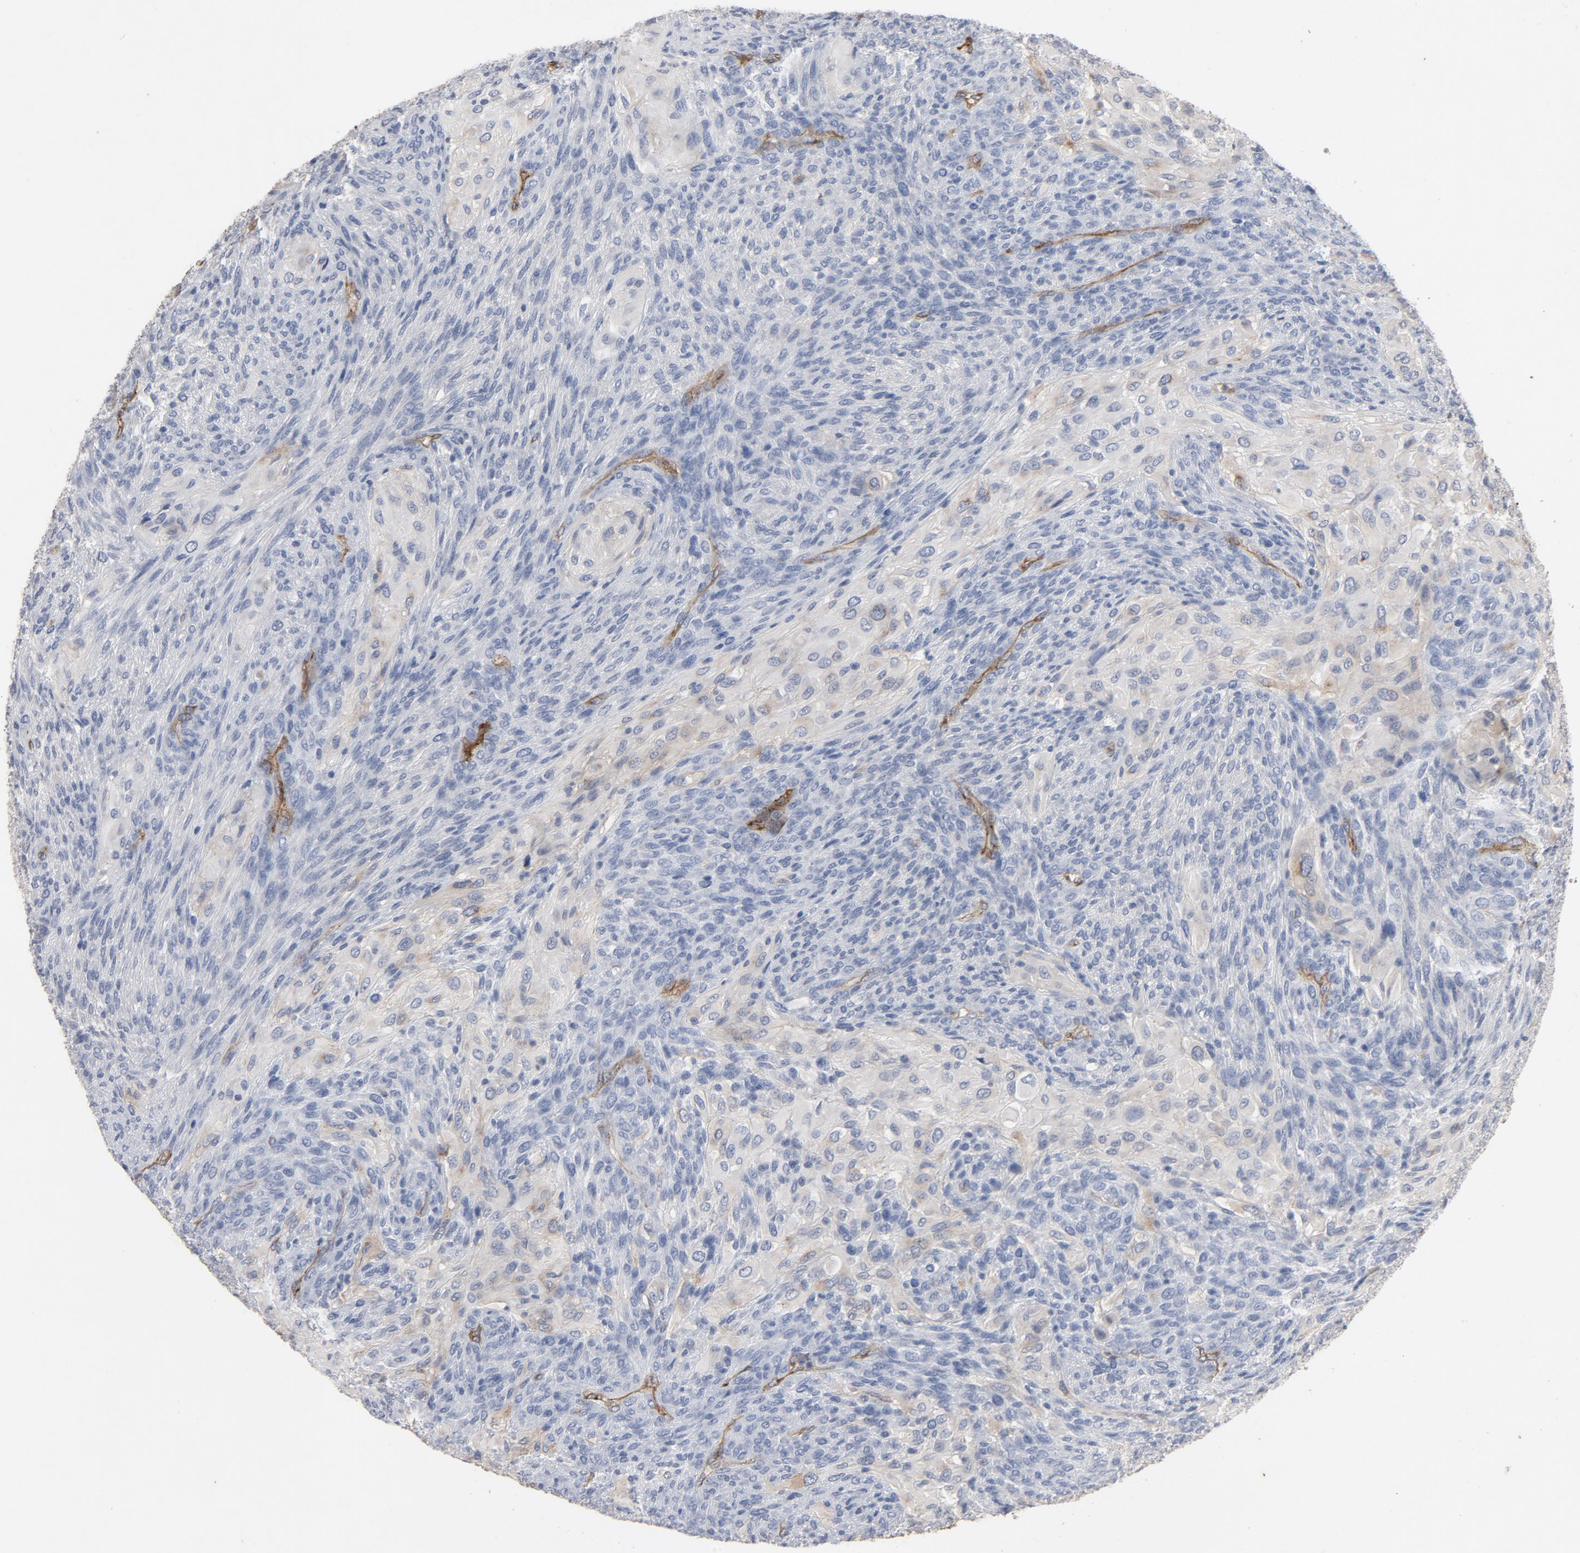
{"staining": {"intensity": "negative", "quantity": "none", "location": "none"}, "tissue": "glioma", "cell_type": "Tumor cells", "image_type": "cancer", "snomed": [{"axis": "morphology", "description": "Glioma, malignant, High grade"}, {"axis": "topography", "description": "Cerebral cortex"}], "caption": "Glioma stained for a protein using immunohistochemistry (IHC) exhibits no expression tumor cells.", "gene": "KDR", "patient": {"sex": "female", "age": 55}}